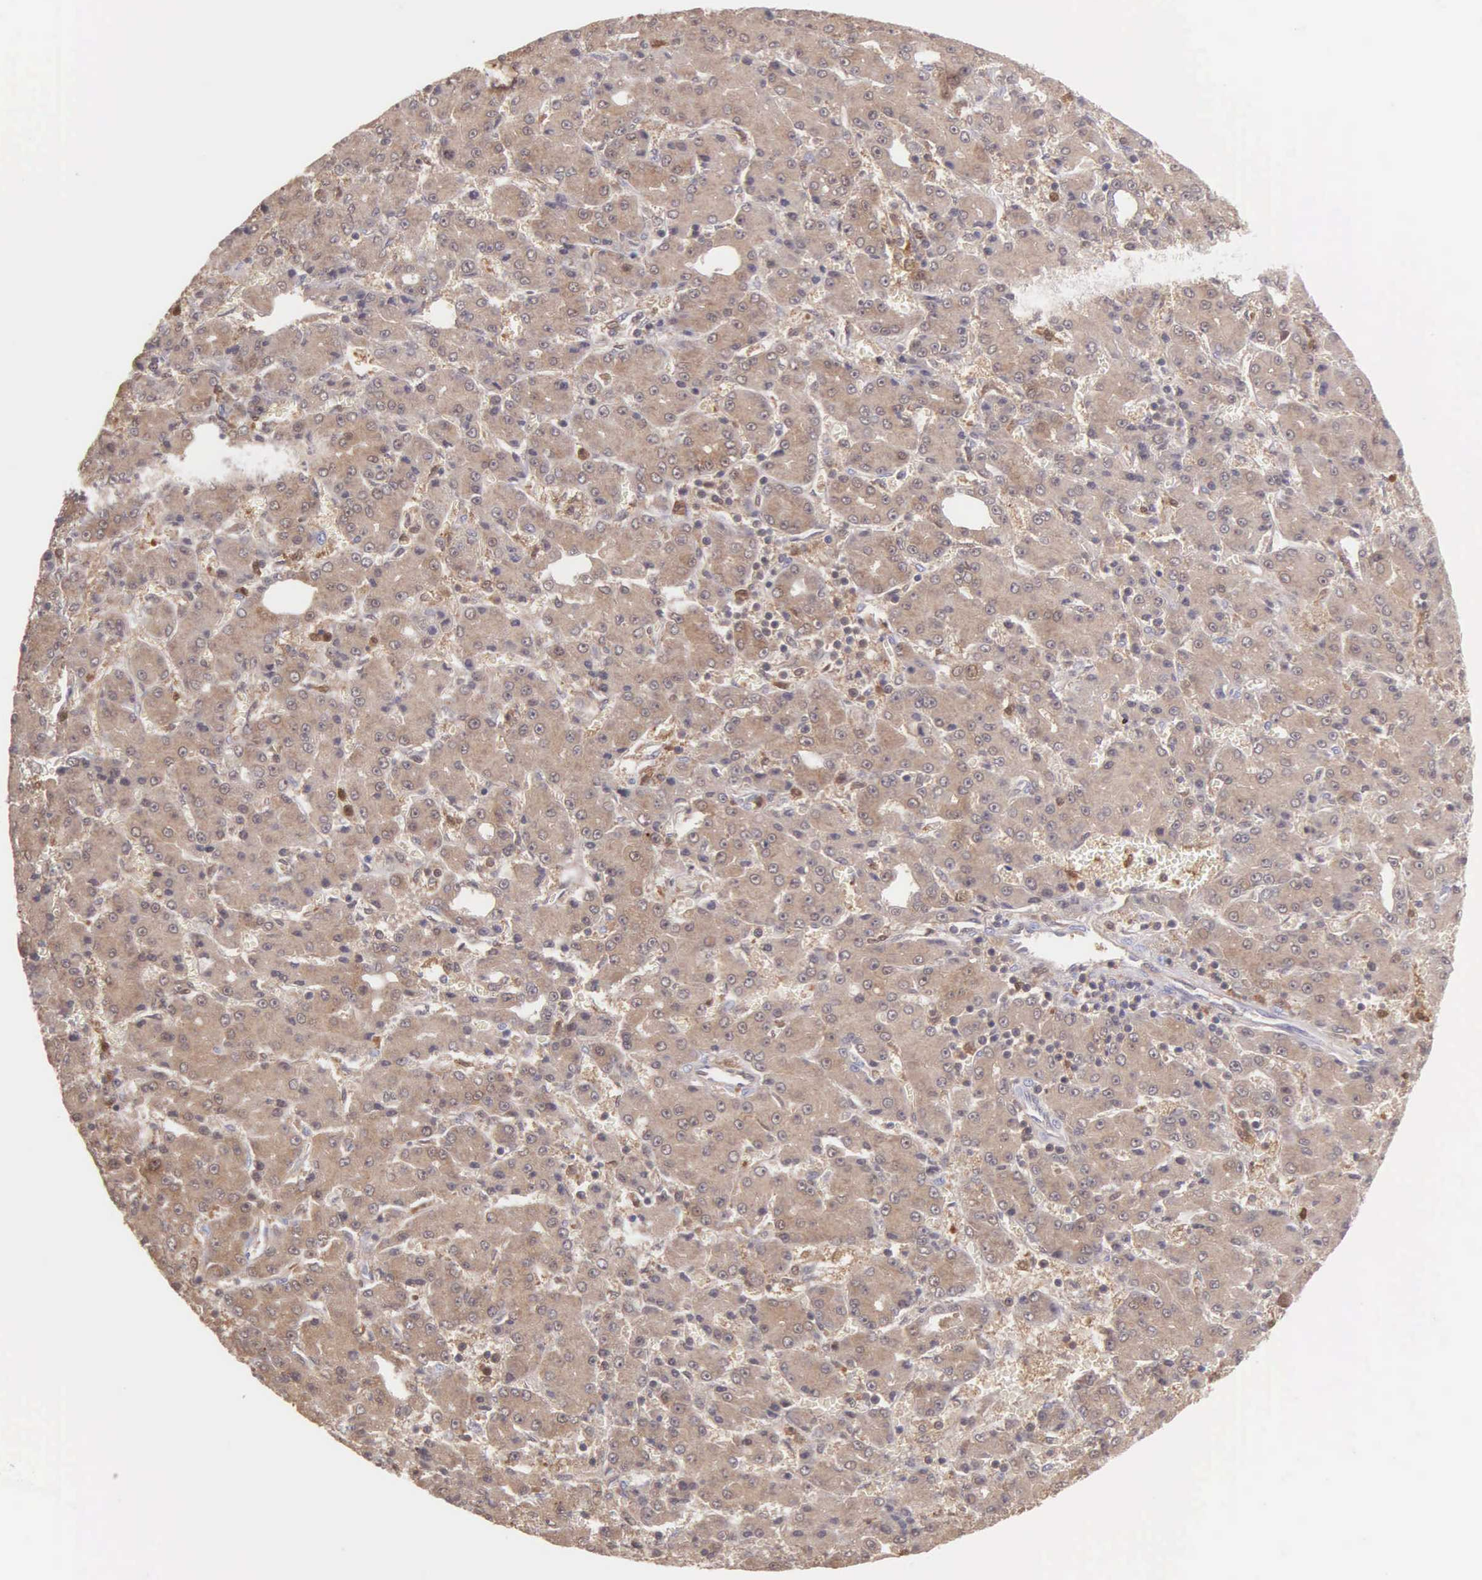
{"staining": {"intensity": "moderate", "quantity": ">75%", "location": "cytoplasmic/membranous"}, "tissue": "liver cancer", "cell_type": "Tumor cells", "image_type": "cancer", "snomed": [{"axis": "morphology", "description": "Carcinoma, Hepatocellular, NOS"}, {"axis": "topography", "description": "Liver"}], "caption": "Immunohistochemistry (IHC) (DAB) staining of liver hepatocellular carcinoma demonstrates moderate cytoplasmic/membranous protein positivity in approximately >75% of tumor cells. (Brightfield microscopy of DAB IHC at high magnification).", "gene": "BID", "patient": {"sex": "male", "age": 69}}